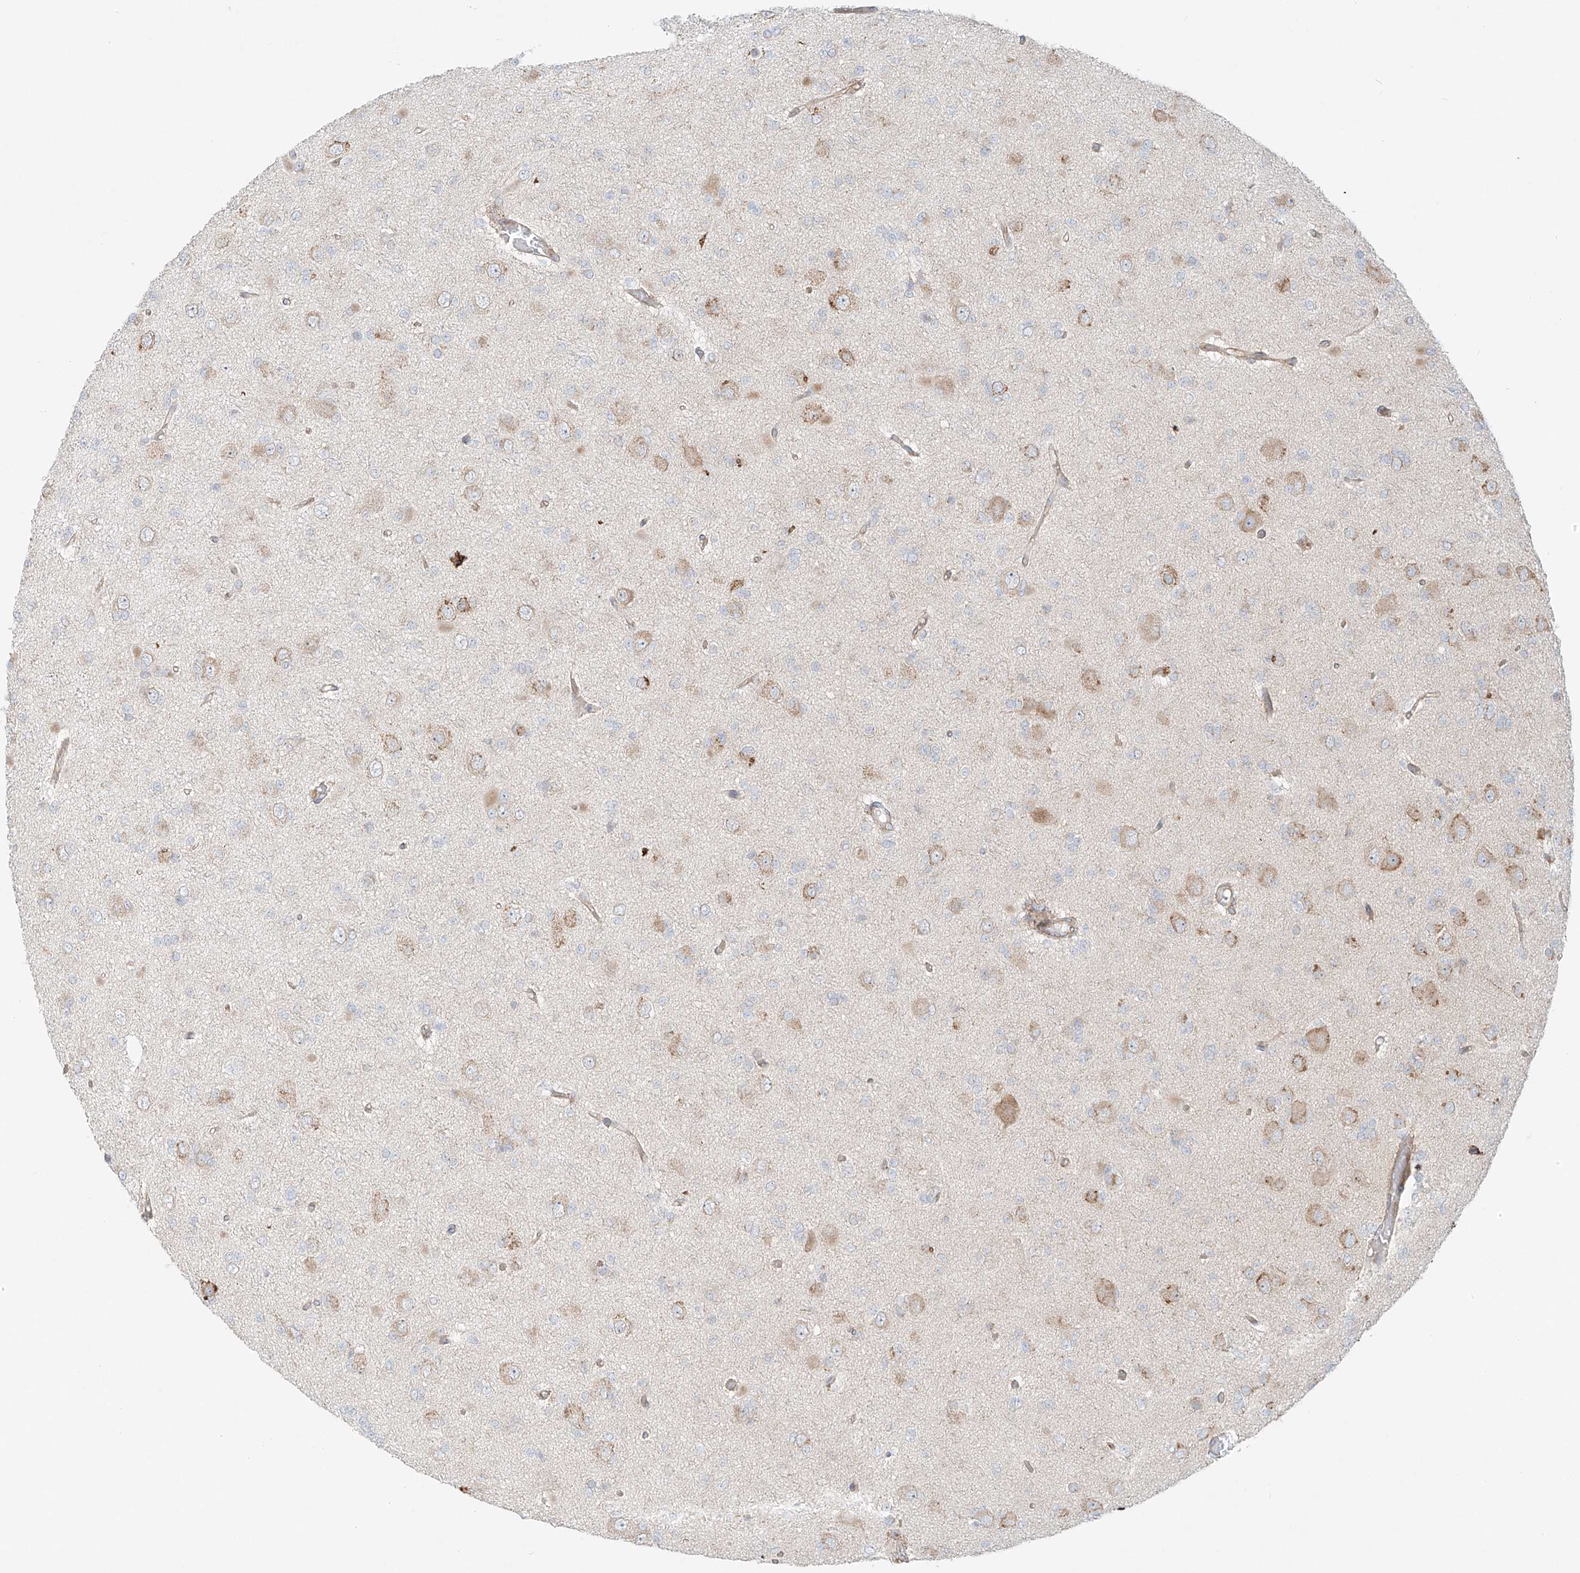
{"staining": {"intensity": "weak", "quantity": "<25%", "location": "cytoplasmic/membranous"}, "tissue": "glioma", "cell_type": "Tumor cells", "image_type": "cancer", "snomed": [{"axis": "morphology", "description": "Glioma, malignant, Low grade"}, {"axis": "topography", "description": "Brain"}], "caption": "An image of human malignant glioma (low-grade) is negative for staining in tumor cells.", "gene": "EIPR1", "patient": {"sex": "female", "age": 22}}